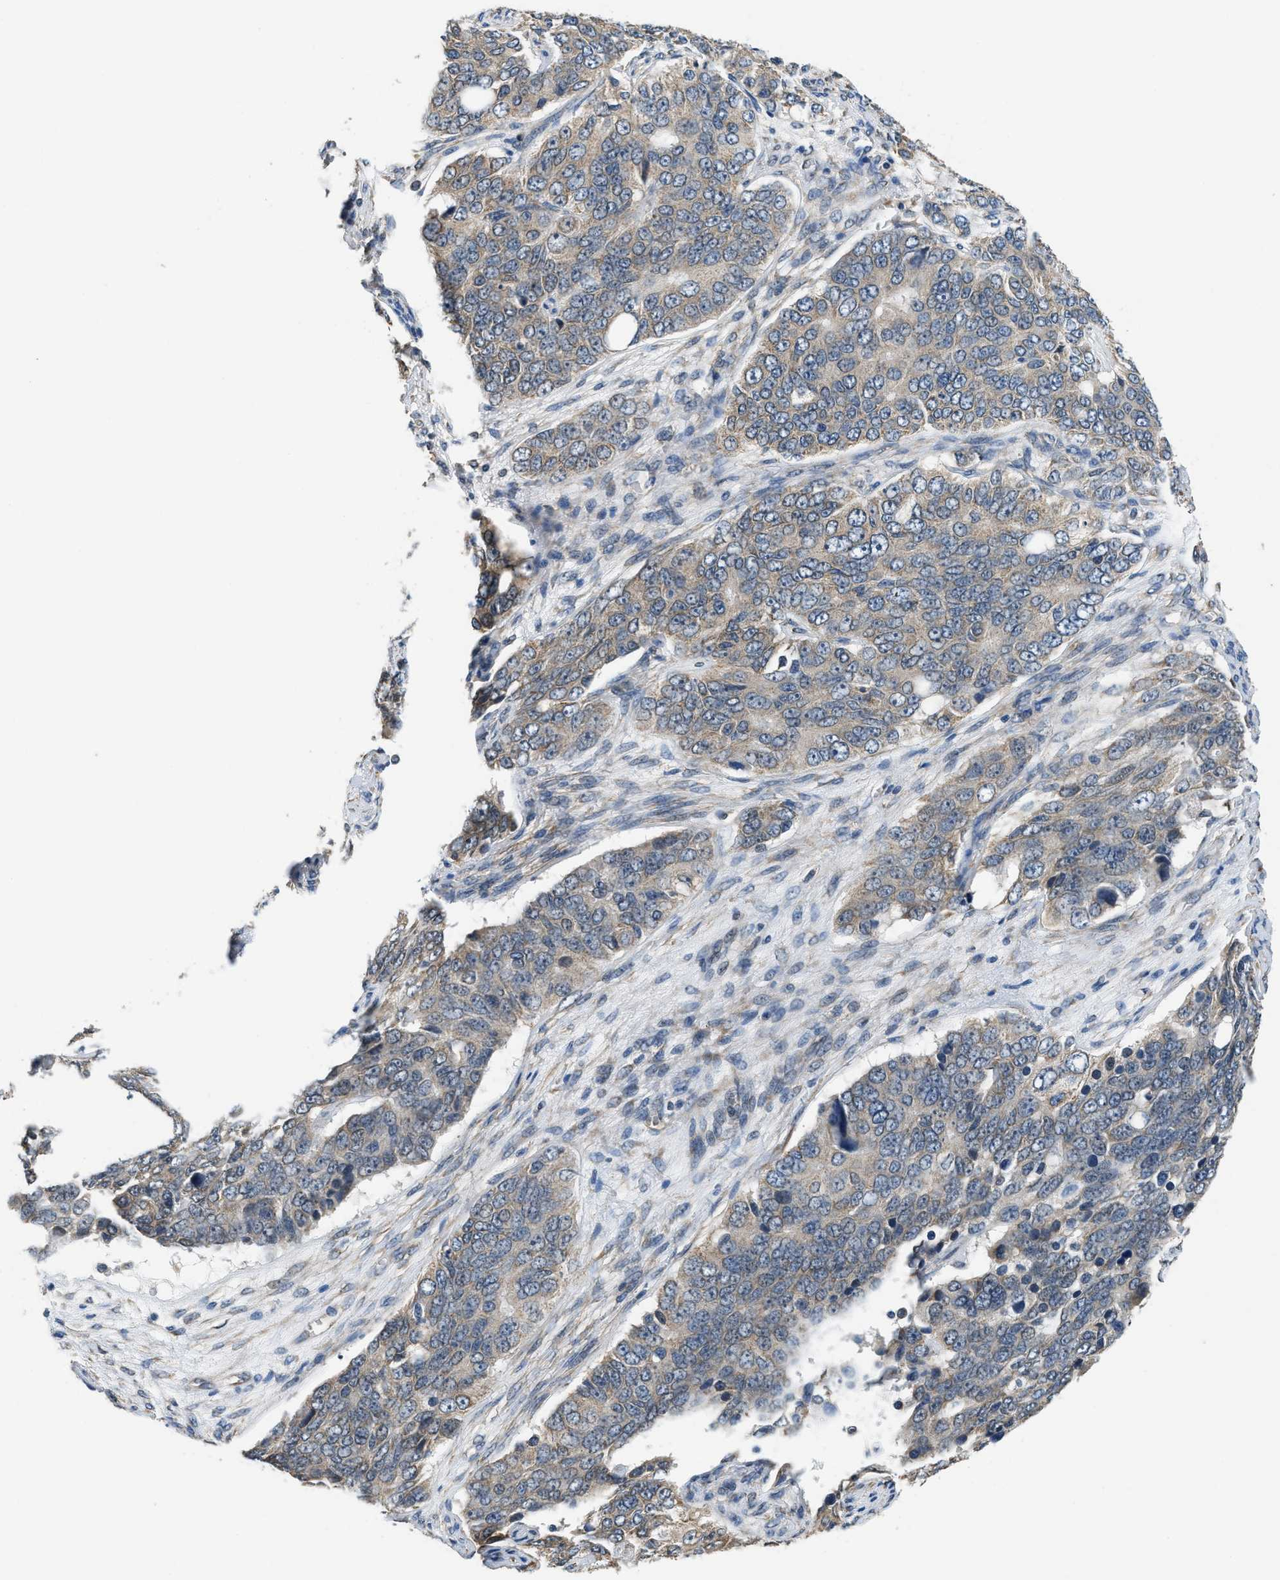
{"staining": {"intensity": "weak", "quantity": ">75%", "location": "cytoplasmic/membranous"}, "tissue": "ovarian cancer", "cell_type": "Tumor cells", "image_type": "cancer", "snomed": [{"axis": "morphology", "description": "Carcinoma, endometroid"}, {"axis": "topography", "description": "Ovary"}], "caption": "Tumor cells demonstrate weak cytoplasmic/membranous expression in approximately >75% of cells in endometroid carcinoma (ovarian).", "gene": "SSH2", "patient": {"sex": "female", "age": 51}}